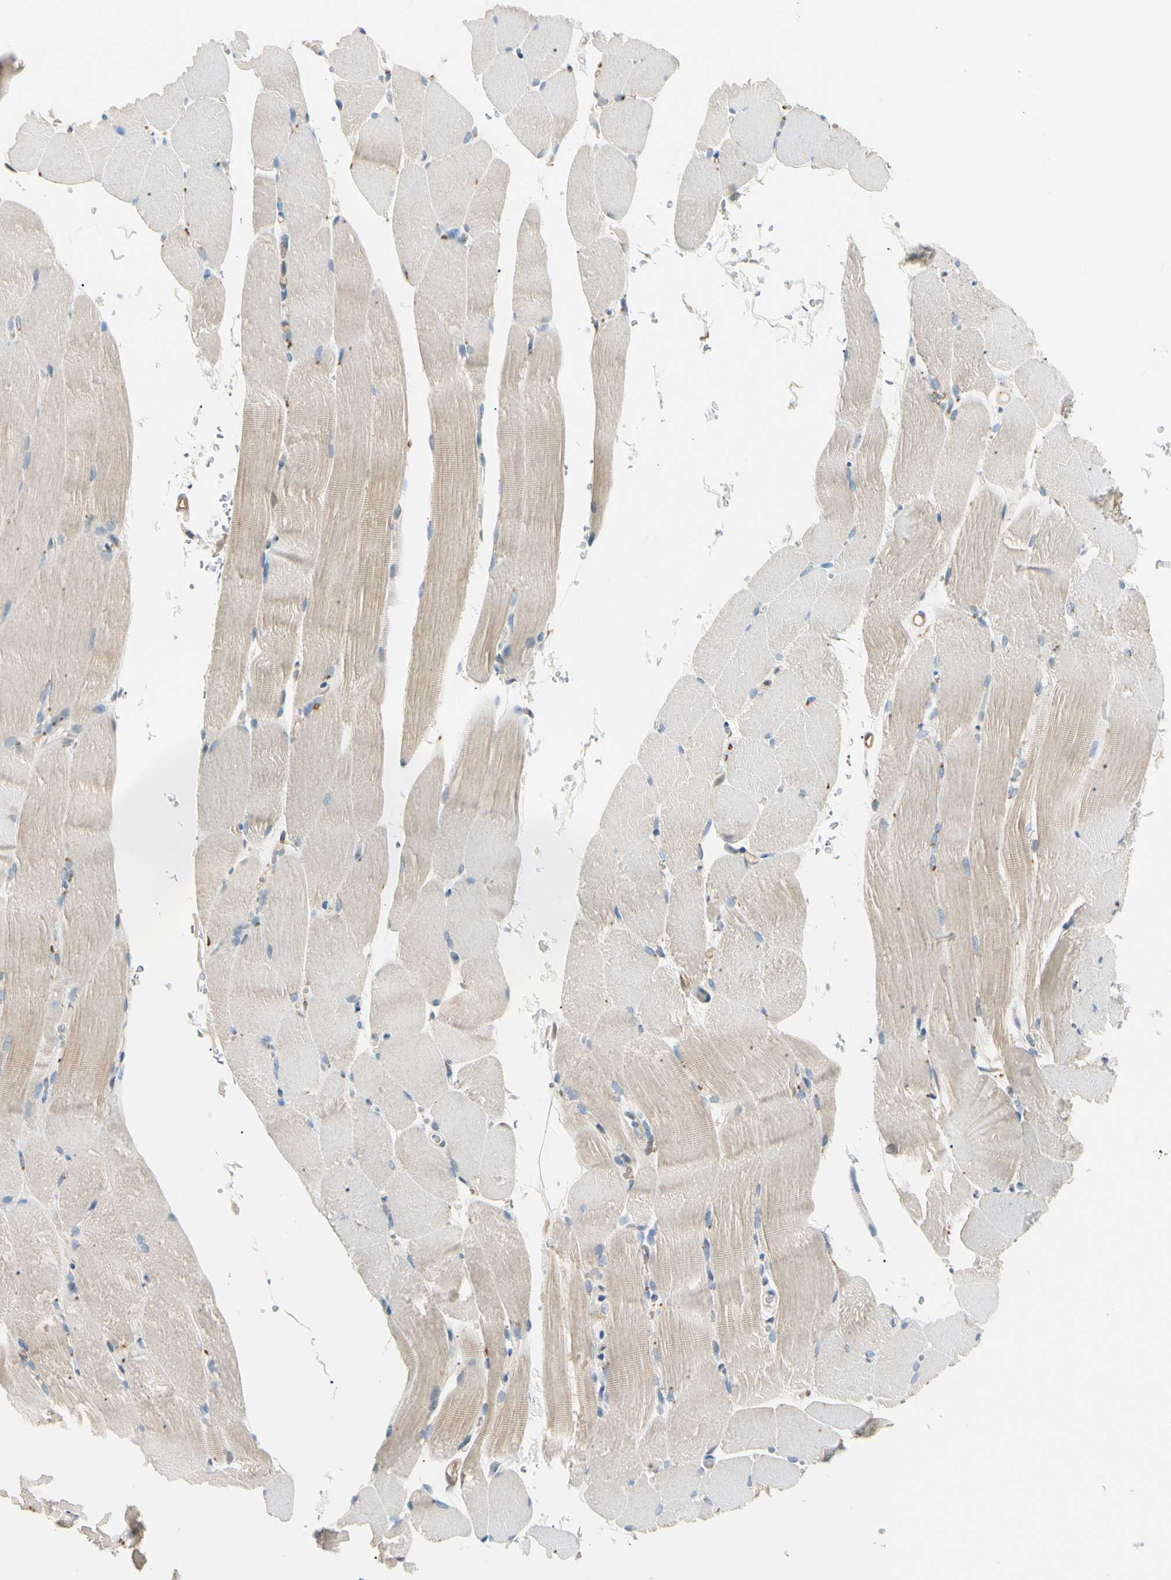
{"staining": {"intensity": "weak", "quantity": "25%-75%", "location": "cytoplasmic/membranous"}, "tissue": "skeletal muscle", "cell_type": "Myocytes", "image_type": "normal", "snomed": [{"axis": "morphology", "description": "Normal tissue, NOS"}, {"axis": "topography", "description": "Skeletal muscle"}, {"axis": "topography", "description": "Parathyroid gland"}], "caption": "The histopathology image demonstrates immunohistochemical staining of benign skeletal muscle. There is weak cytoplasmic/membranous staining is identified in approximately 25%-75% of myocytes. Nuclei are stained in blue.", "gene": "LPCAT2", "patient": {"sex": "female", "age": 37}}